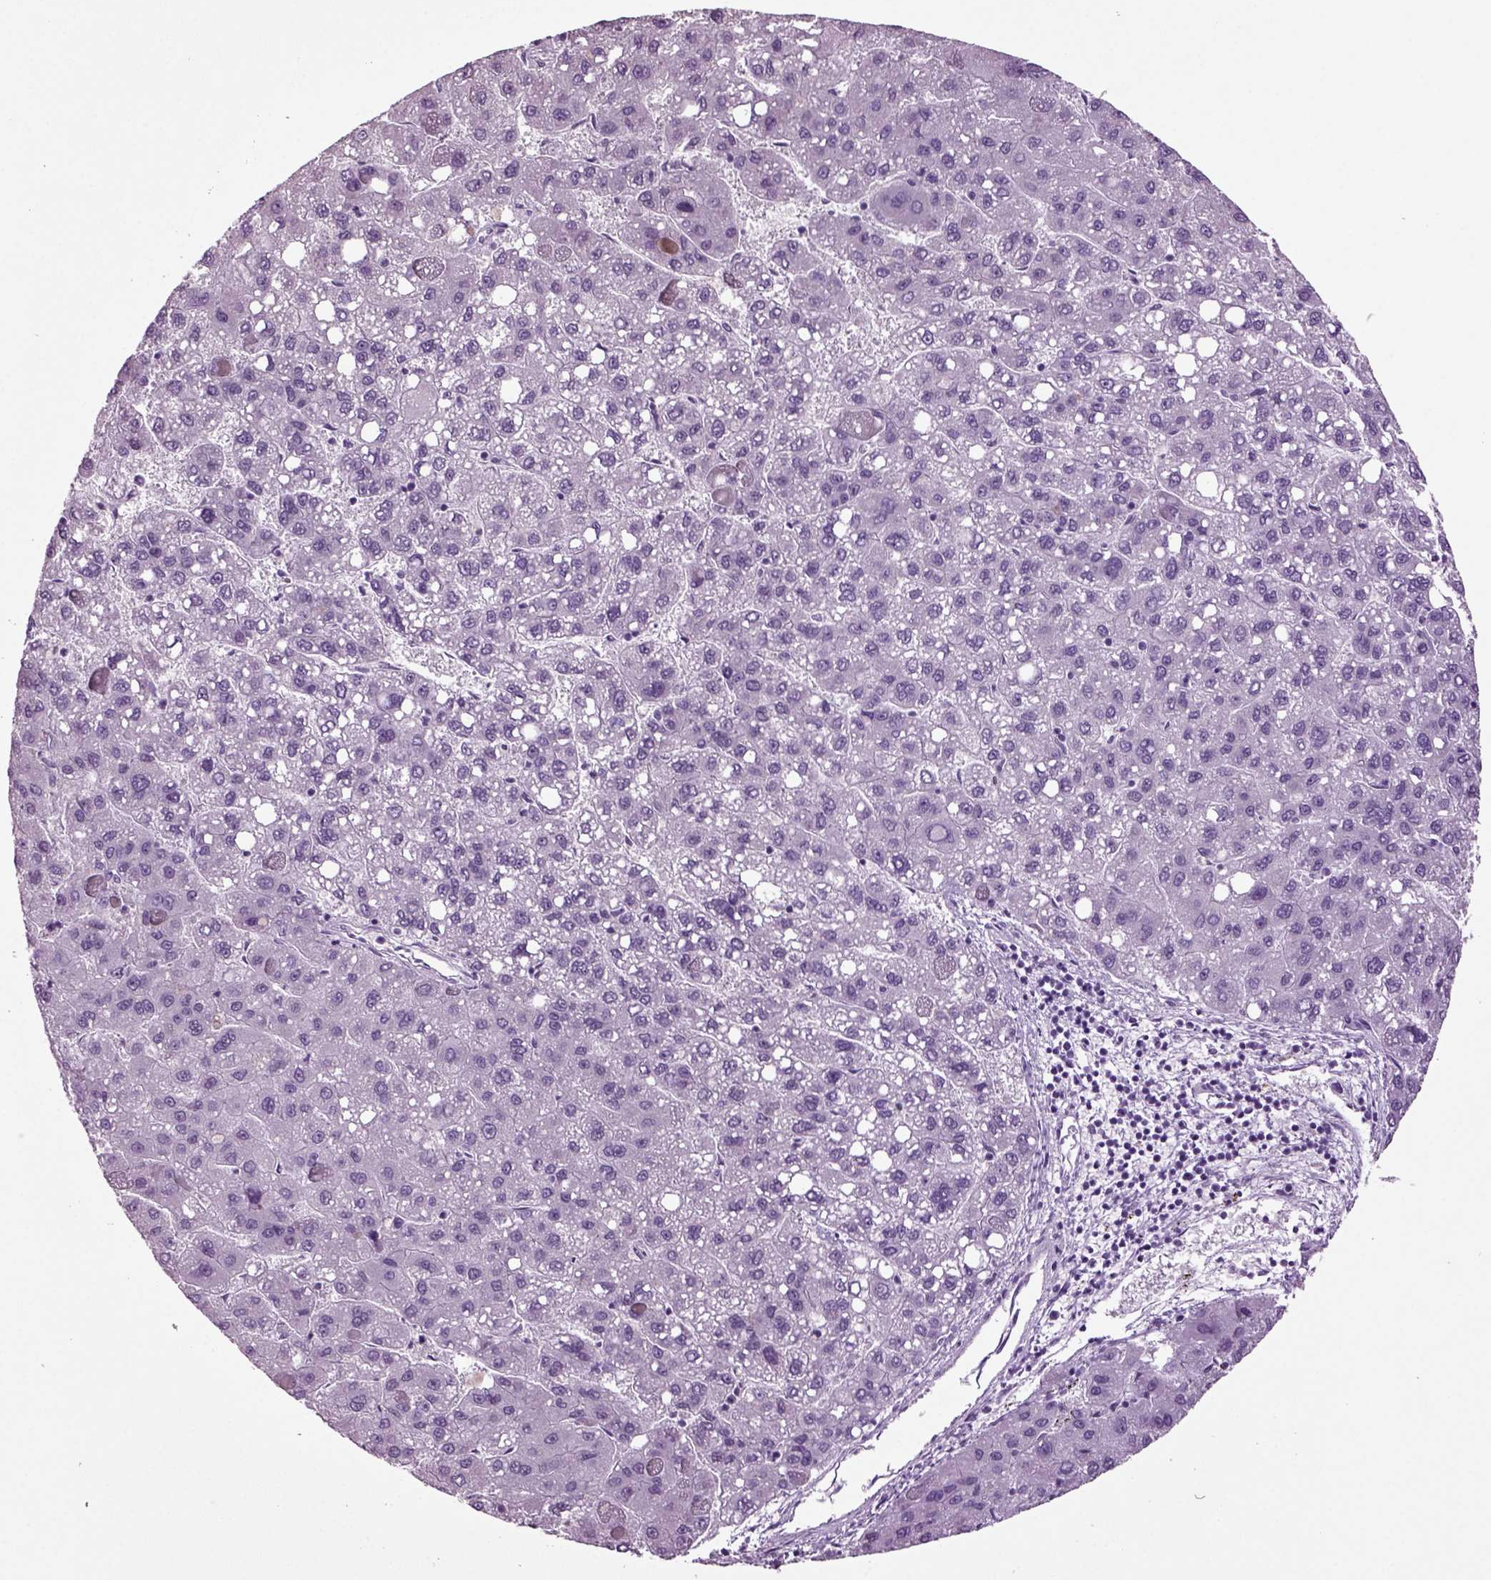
{"staining": {"intensity": "negative", "quantity": "none", "location": "none"}, "tissue": "liver cancer", "cell_type": "Tumor cells", "image_type": "cancer", "snomed": [{"axis": "morphology", "description": "Carcinoma, Hepatocellular, NOS"}, {"axis": "topography", "description": "Liver"}], "caption": "Immunohistochemistry (IHC) photomicrograph of human hepatocellular carcinoma (liver) stained for a protein (brown), which reveals no expression in tumor cells.", "gene": "SLC17A6", "patient": {"sex": "female", "age": 82}}